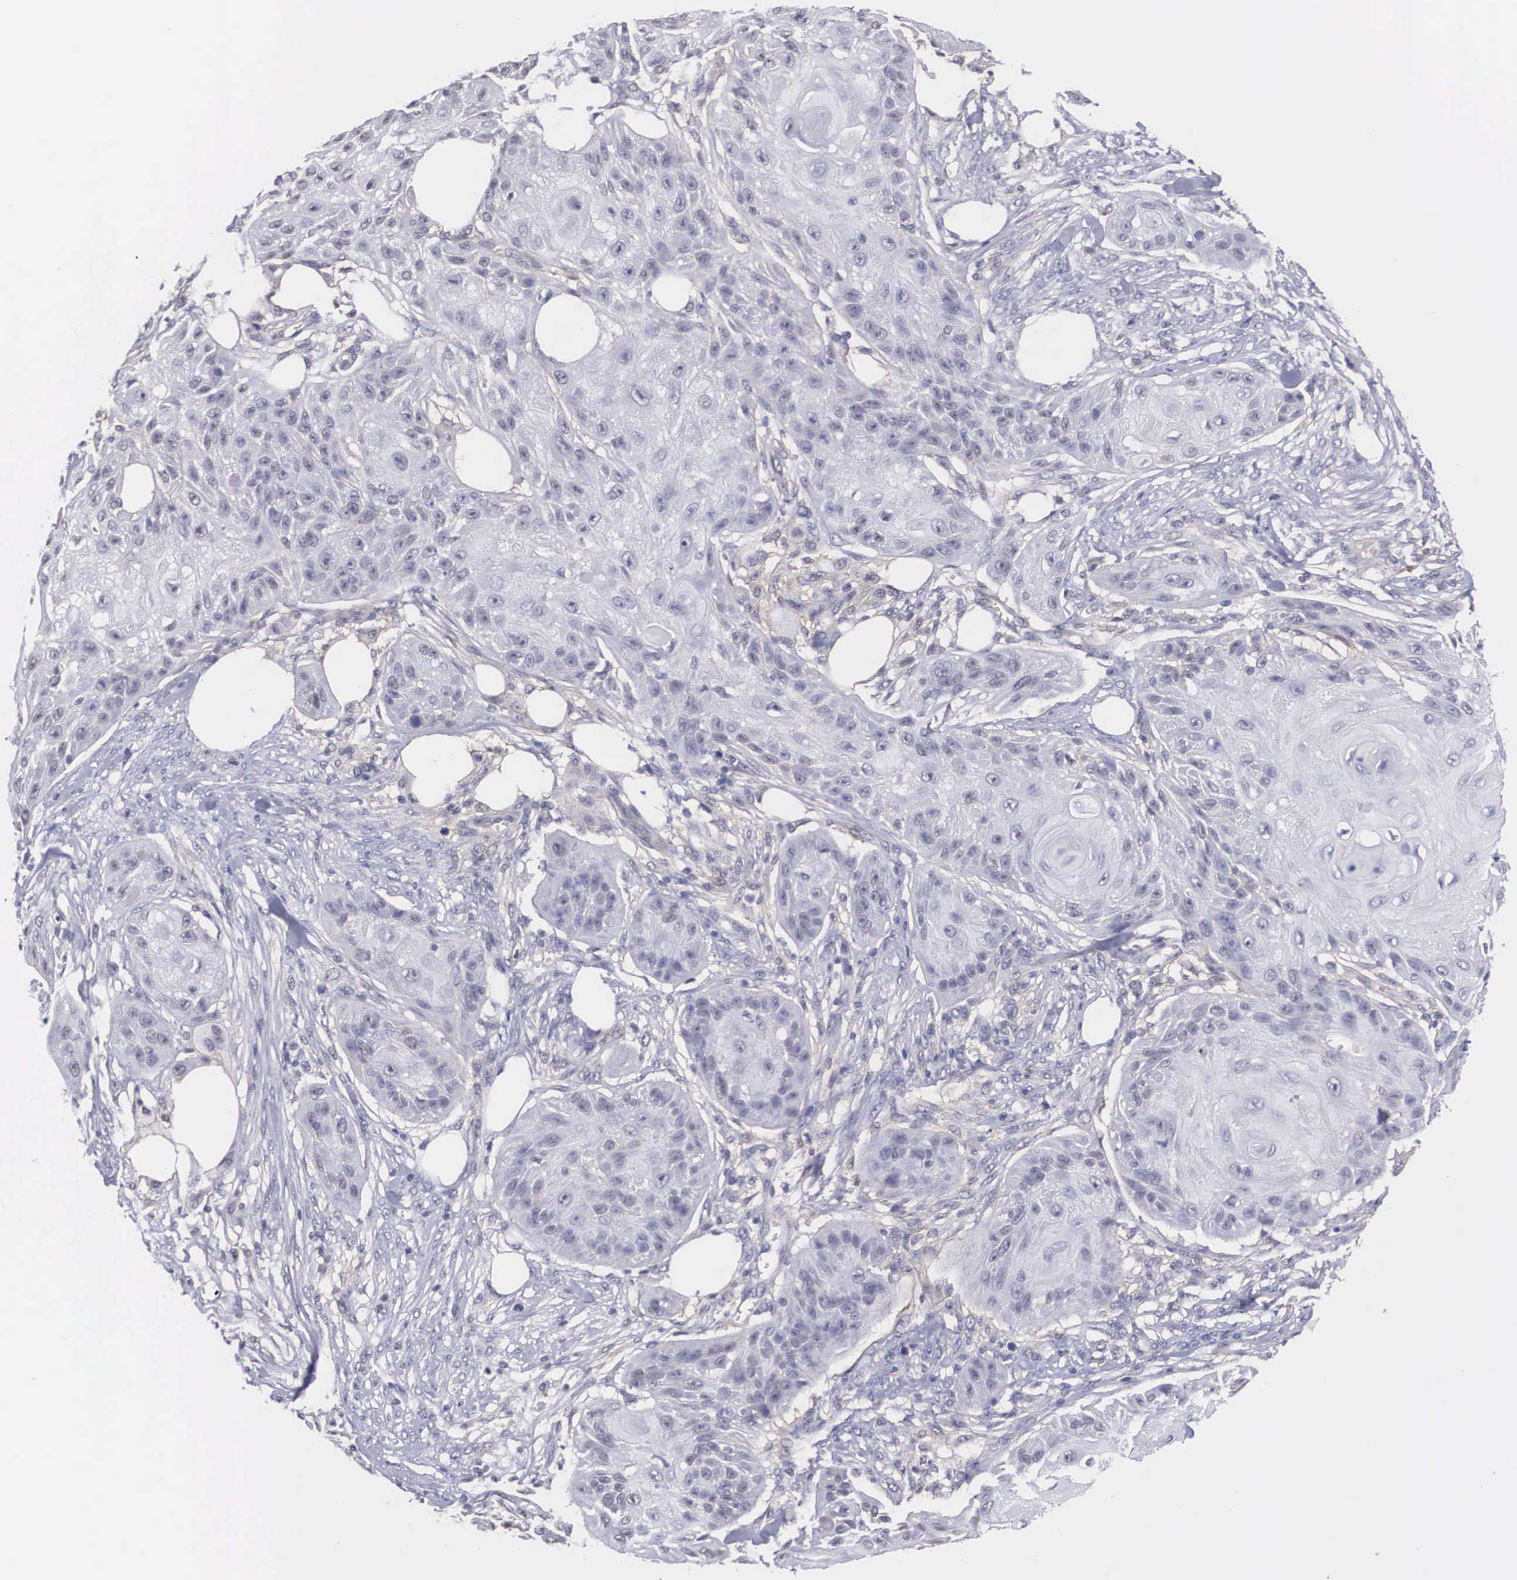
{"staining": {"intensity": "negative", "quantity": "none", "location": "none"}, "tissue": "skin cancer", "cell_type": "Tumor cells", "image_type": "cancer", "snomed": [{"axis": "morphology", "description": "Squamous cell carcinoma, NOS"}, {"axis": "topography", "description": "Skin"}], "caption": "This photomicrograph is of squamous cell carcinoma (skin) stained with immunohistochemistry (IHC) to label a protein in brown with the nuclei are counter-stained blue. There is no positivity in tumor cells.", "gene": "NR4A2", "patient": {"sex": "female", "age": 88}}